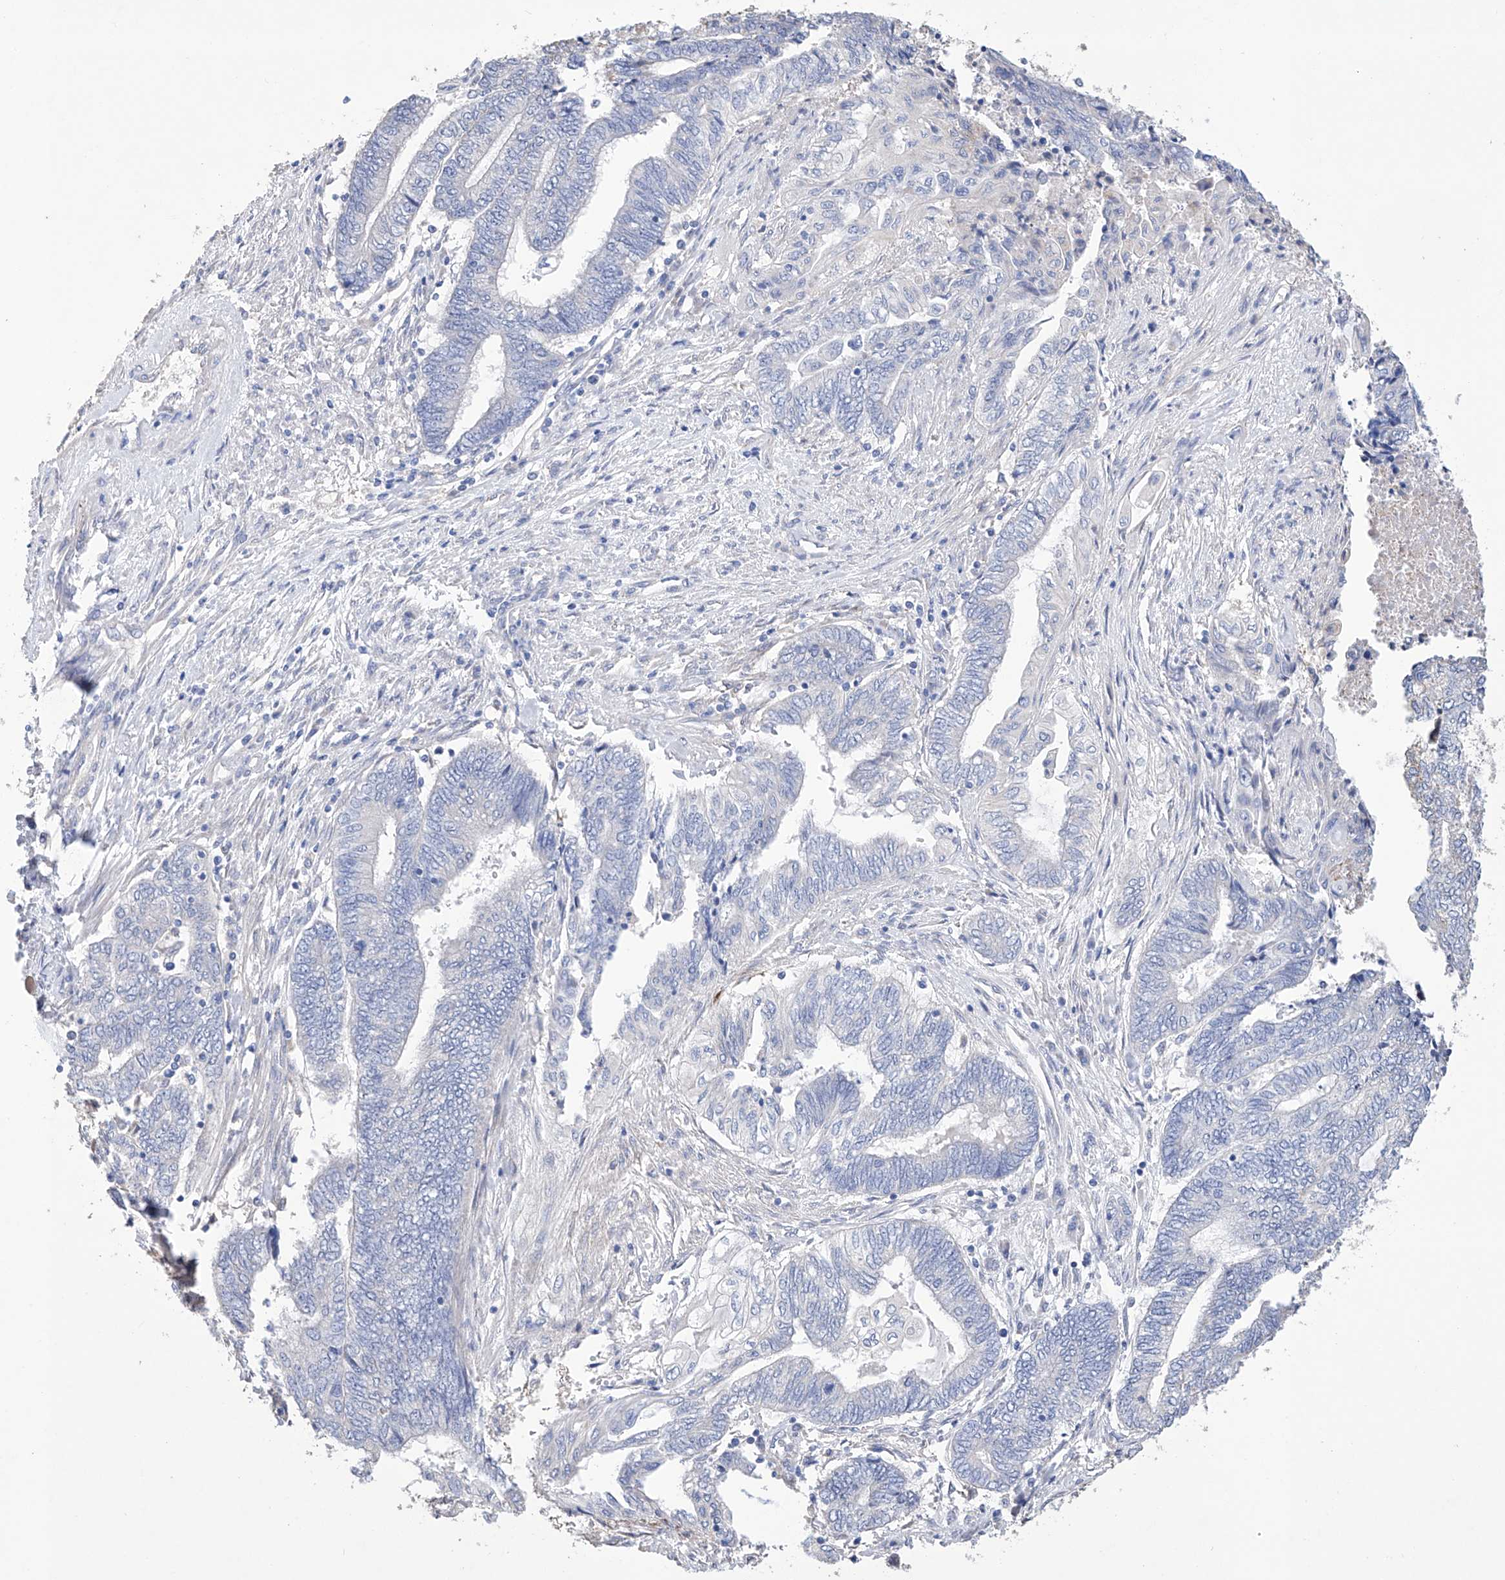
{"staining": {"intensity": "negative", "quantity": "none", "location": "none"}, "tissue": "endometrial cancer", "cell_type": "Tumor cells", "image_type": "cancer", "snomed": [{"axis": "morphology", "description": "Adenocarcinoma, NOS"}, {"axis": "topography", "description": "Uterus"}, {"axis": "topography", "description": "Endometrium"}], "caption": "Immunohistochemistry of endometrial adenocarcinoma displays no expression in tumor cells. The staining was performed using DAB to visualize the protein expression in brown, while the nuclei were stained in blue with hematoxylin (Magnification: 20x).", "gene": "AFG1L", "patient": {"sex": "female", "age": 70}}